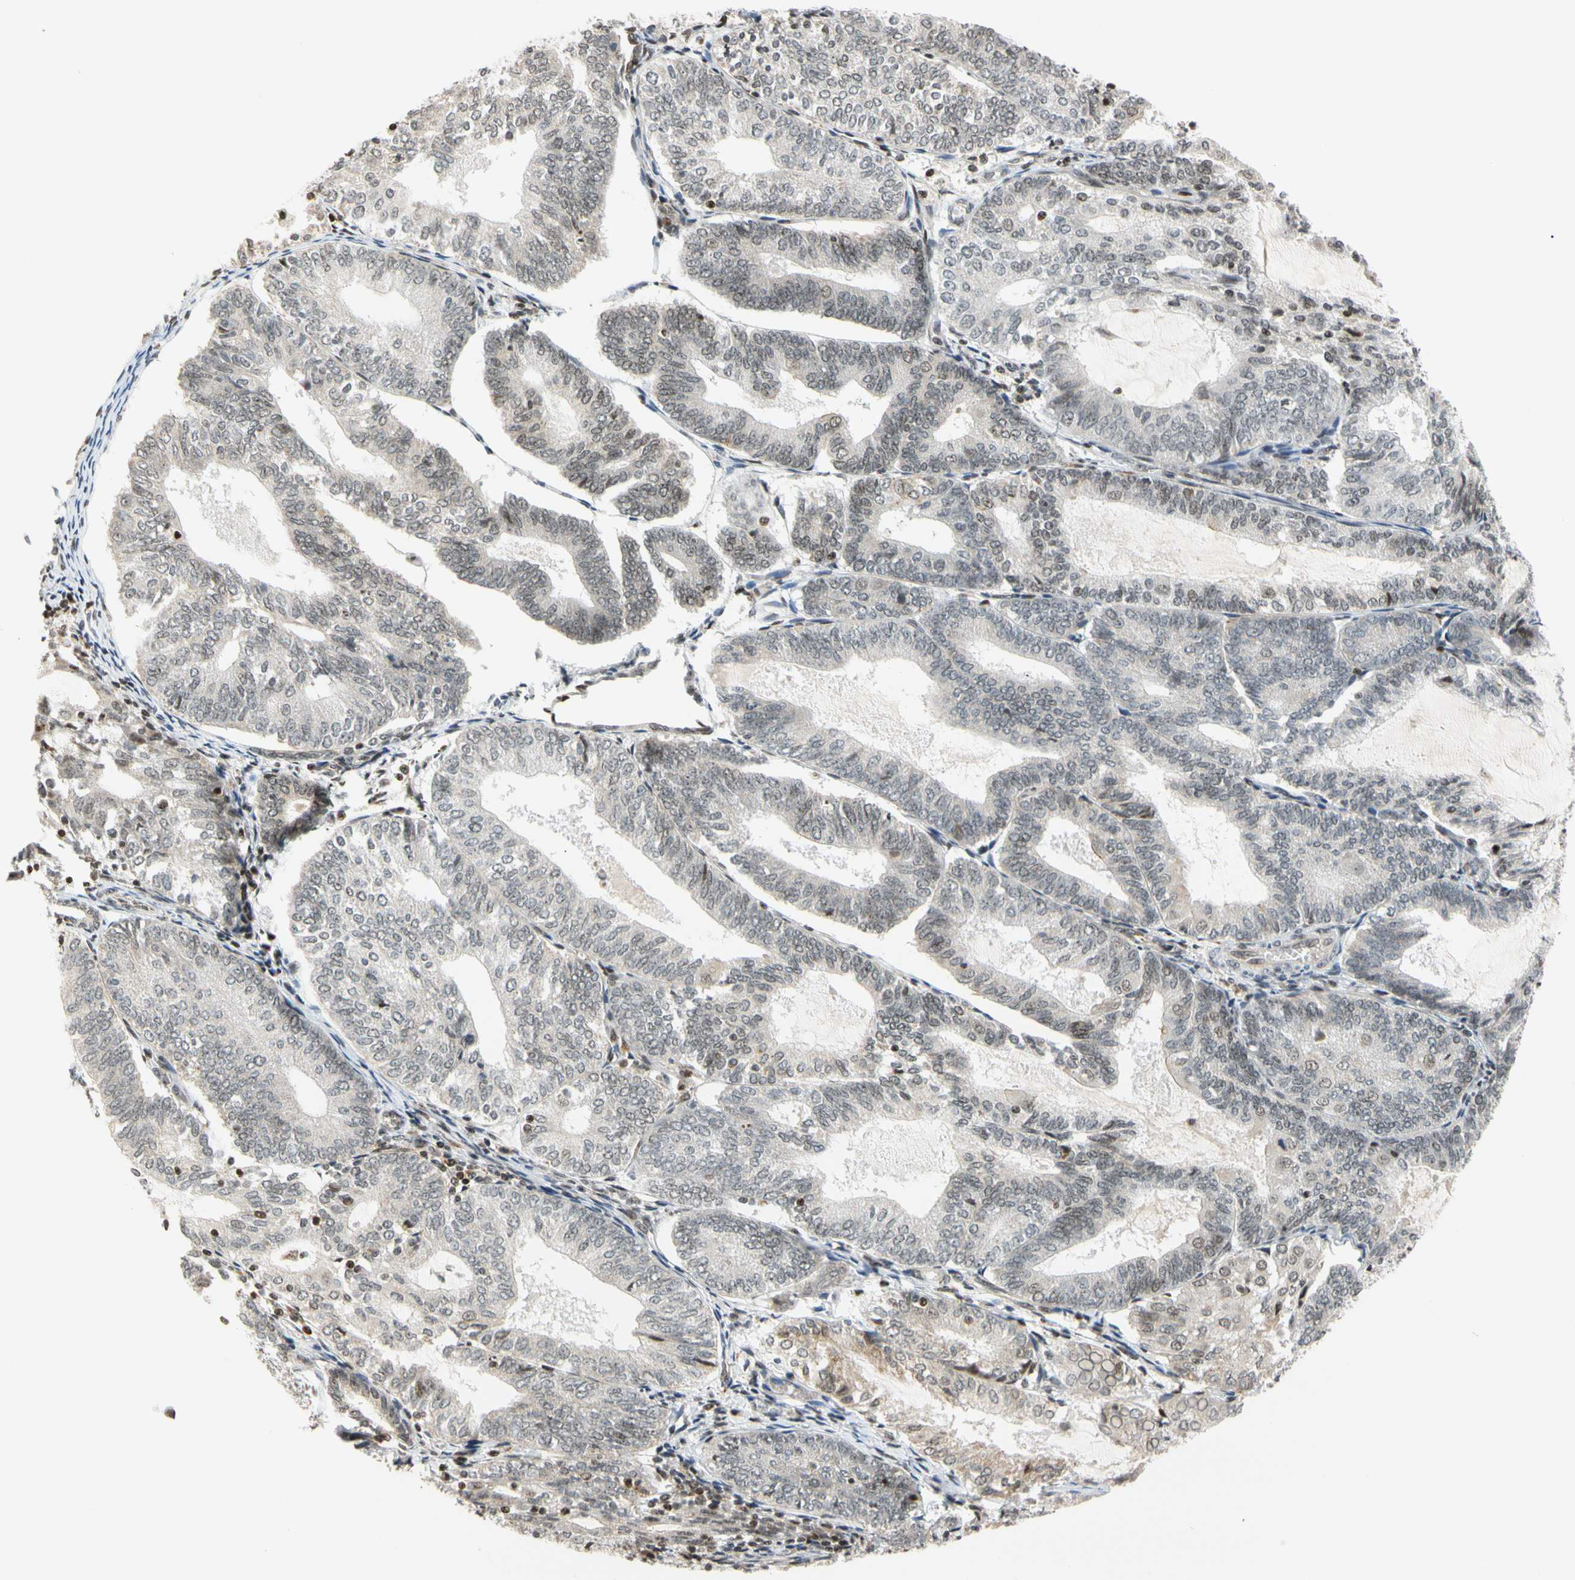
{"staining": {"intensity": "weak", "quantity": "<25%", "location": "nuclear"}, "tissue": "endometrial cancer", "cell_type": "Tumor cells", "image_type": "cancer", "snomed": [{"axis": "morphology", "description": "Adenocarcinoma, NOS"}, {"axis": "topography", "description": "Endometrium"}], "caption": "IHC photomicrograph of neoplastic tissue: human endometrial cancer stained with DAB (3,3'-diaminobenzidine) reveals no significant protein expression in tumor cells. (Immunohistochemistry (ihc), brightfield microscopy, high magnification).", "gene": "CDK7", "patient": {"sex": "female", "age": 81}}